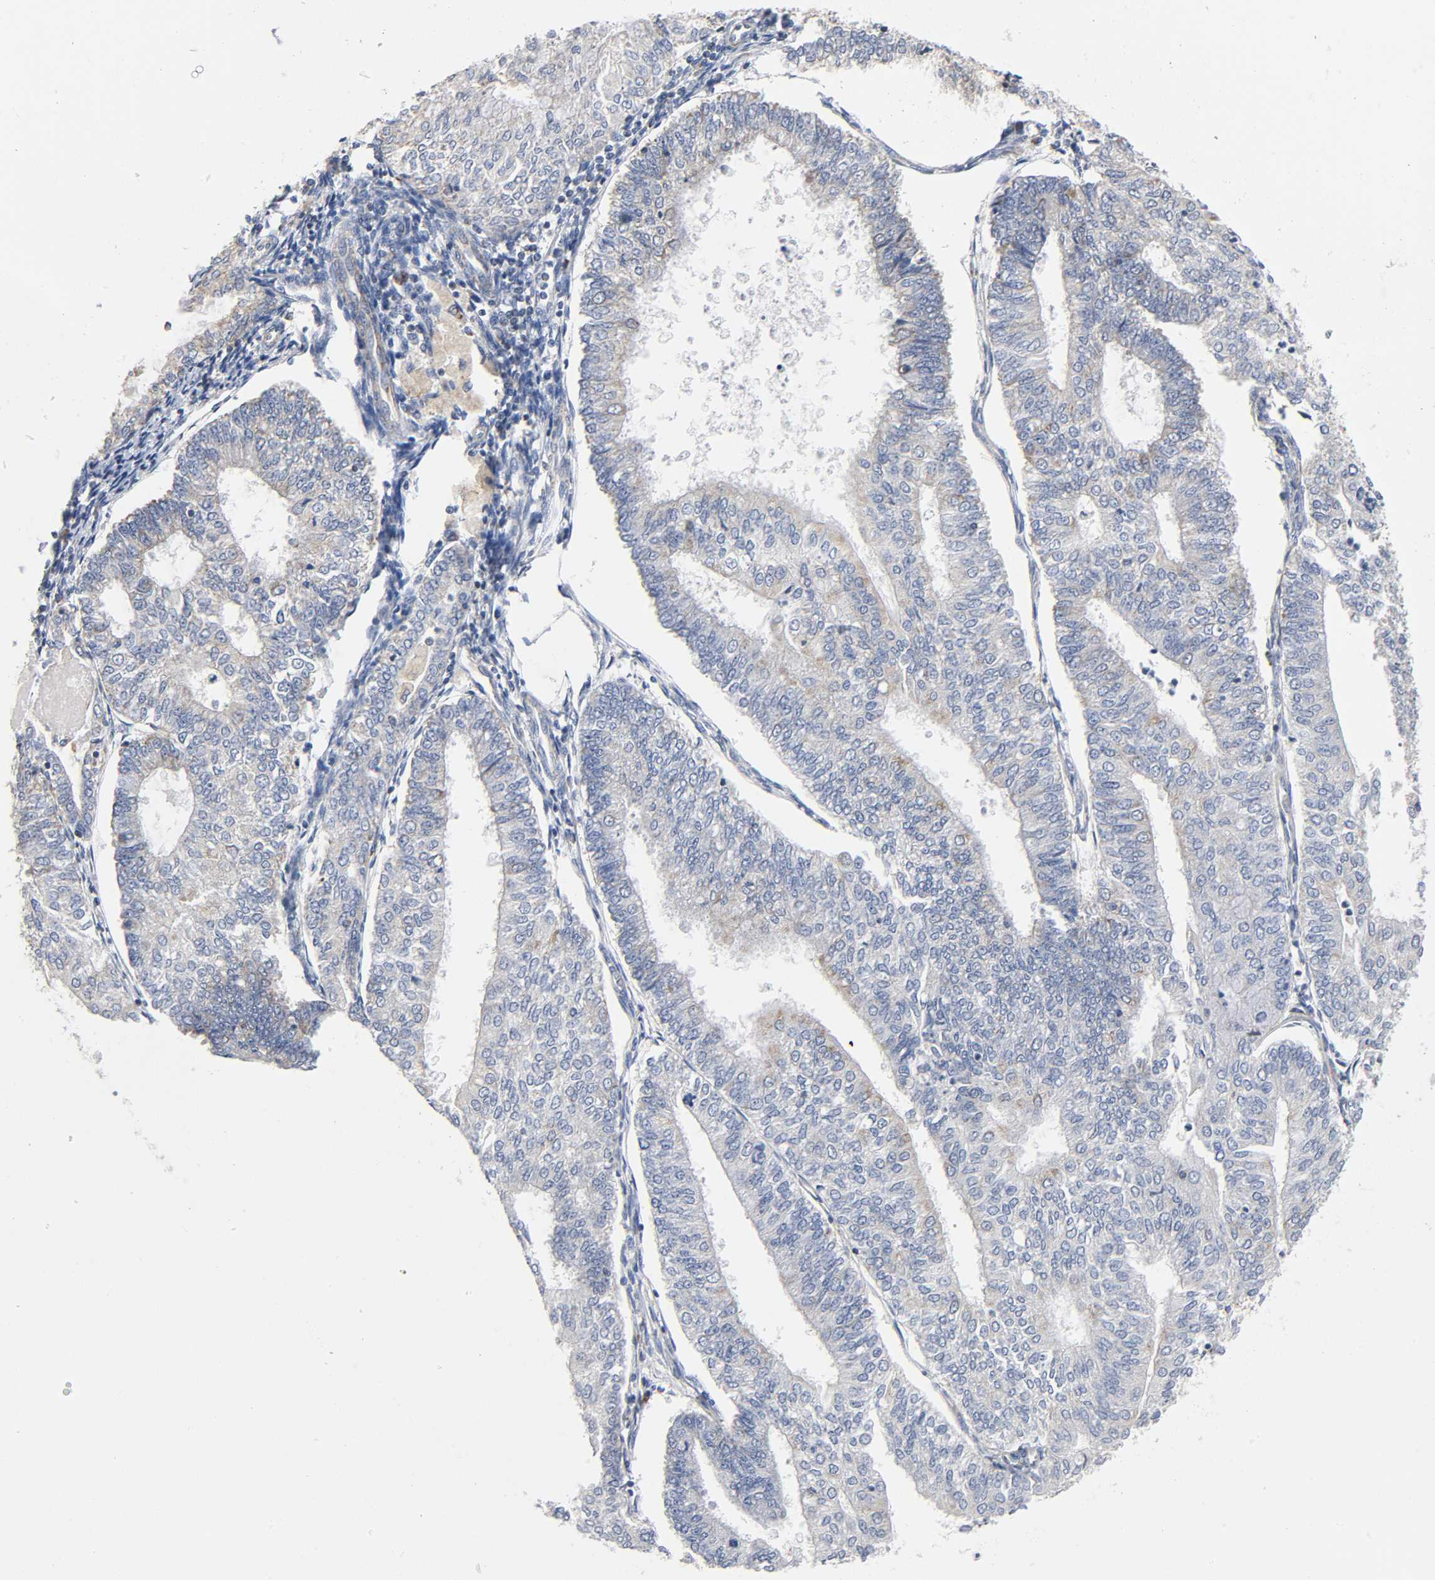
{"staining": {"intensity": "weak", "quantity": "25%-75%", "location": "cytoplasmic/membranous"}, "tissue": "endometrial cancer", "cell_type": "Tumor cells", "image_type": "cancer", "snomed": [{"axis": "morphology", "description": "Adenocarcinoma, NOS"}, {"axis": "topography", "description": "Endometrium"}], "caption": "Immunohistochemistry (IHC) of human adenocarcinoma (endometrial) shows low levels of weak cytoplasmic/membranous positivity in about 25%-75% of tumor cells.", "gene": "BAK1", "patient": {"sex": "female", "age": 59}}